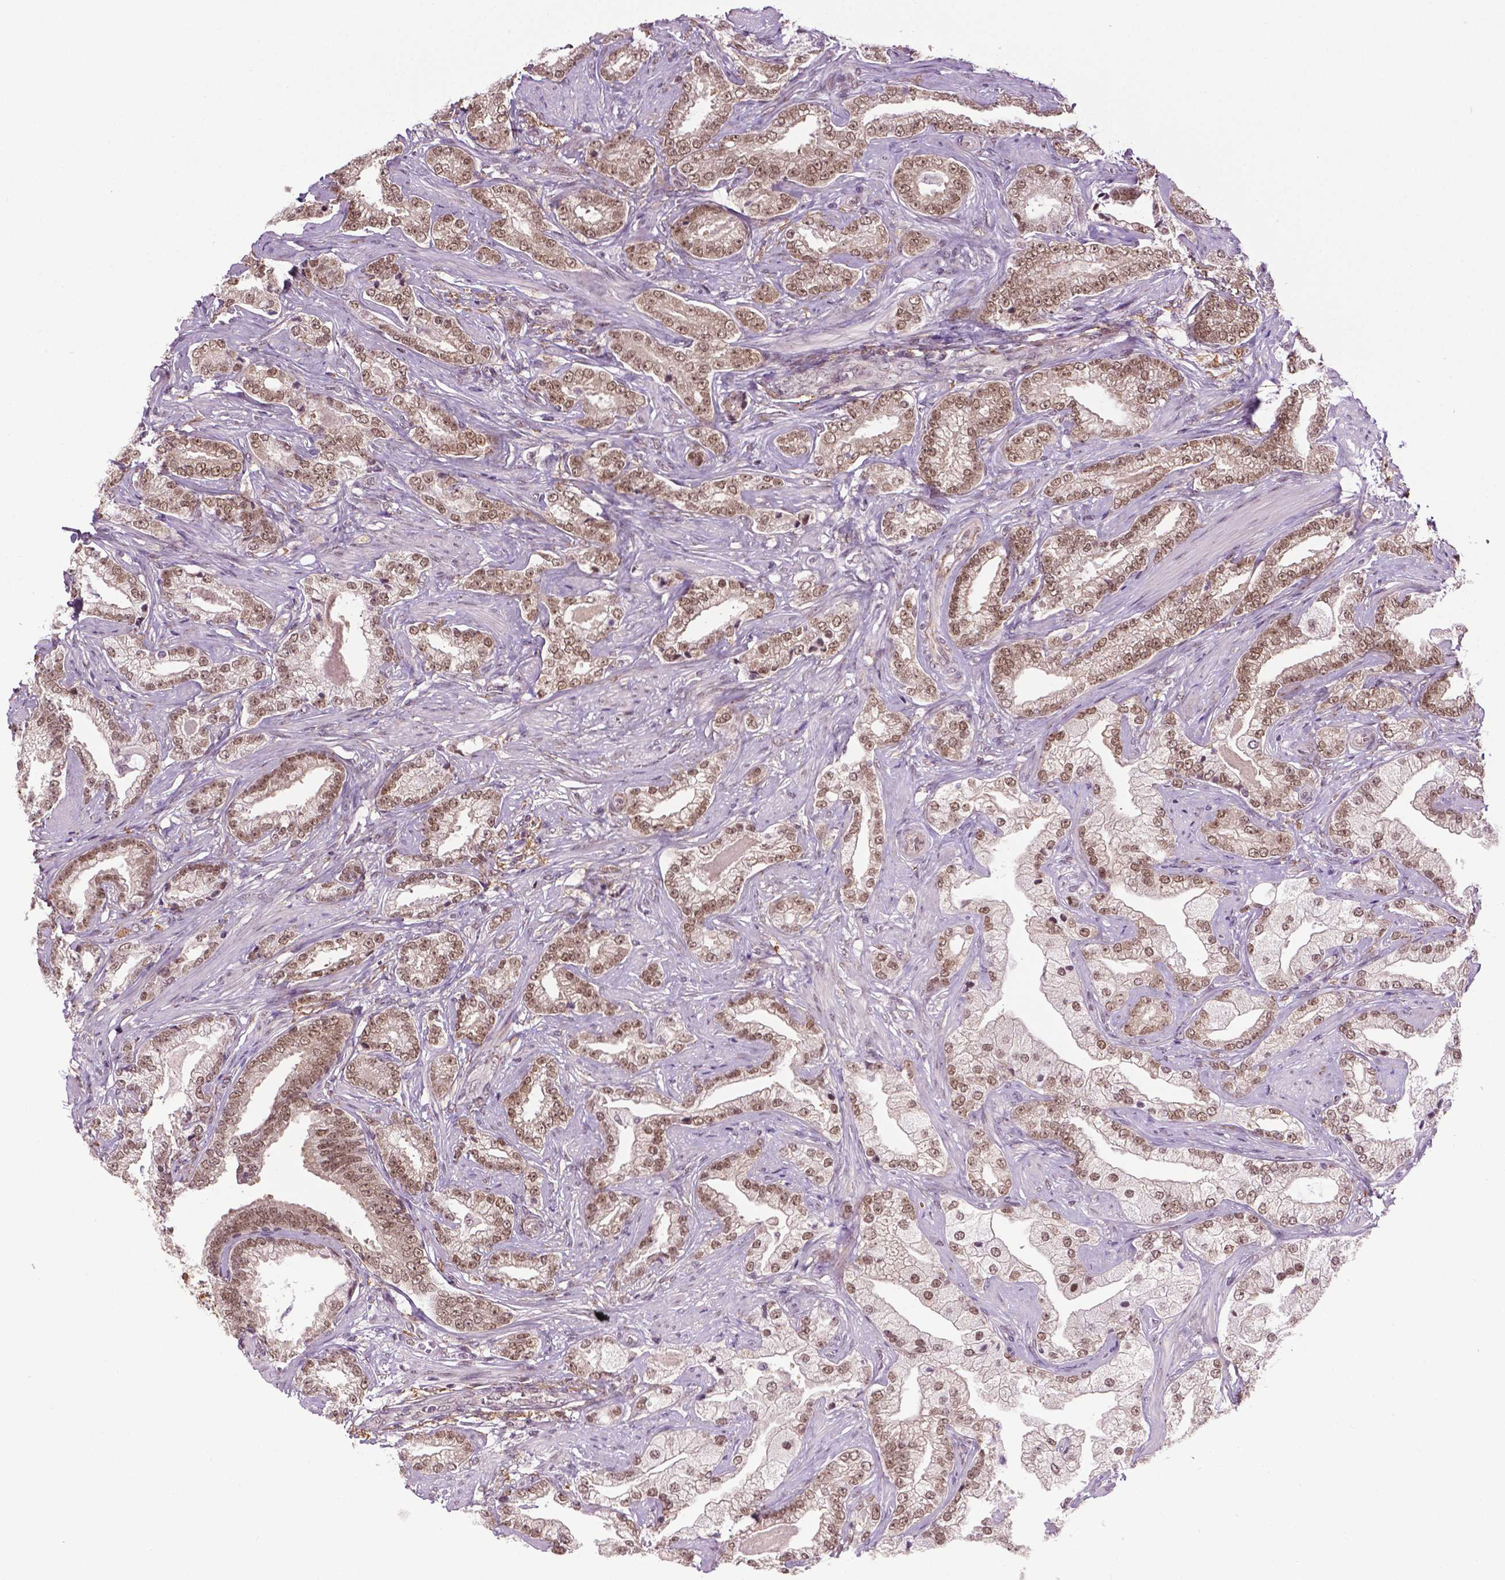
{"staining": {"intensity": "moderate", "quantity": ">75%", "location": "nuclear"}, "tissue": "prostate cancer", "cell_type": "Tumor cells", "image_type": "cancer", "snomed": [{"axis": "morphology", "description": "Adenocarcinoma, Low grade"}, {"axis": "topography", "description": "Prostate"}], "caption": "The image exhibits immunohistochemical staining of adenocarcinoma (low-grade) (prostate). There is moderate nuclear positivity is appreciated in about >75% of tumor cells.", "gene": "UBQLN4", "patient": {"sex": "male", "age": 61}}